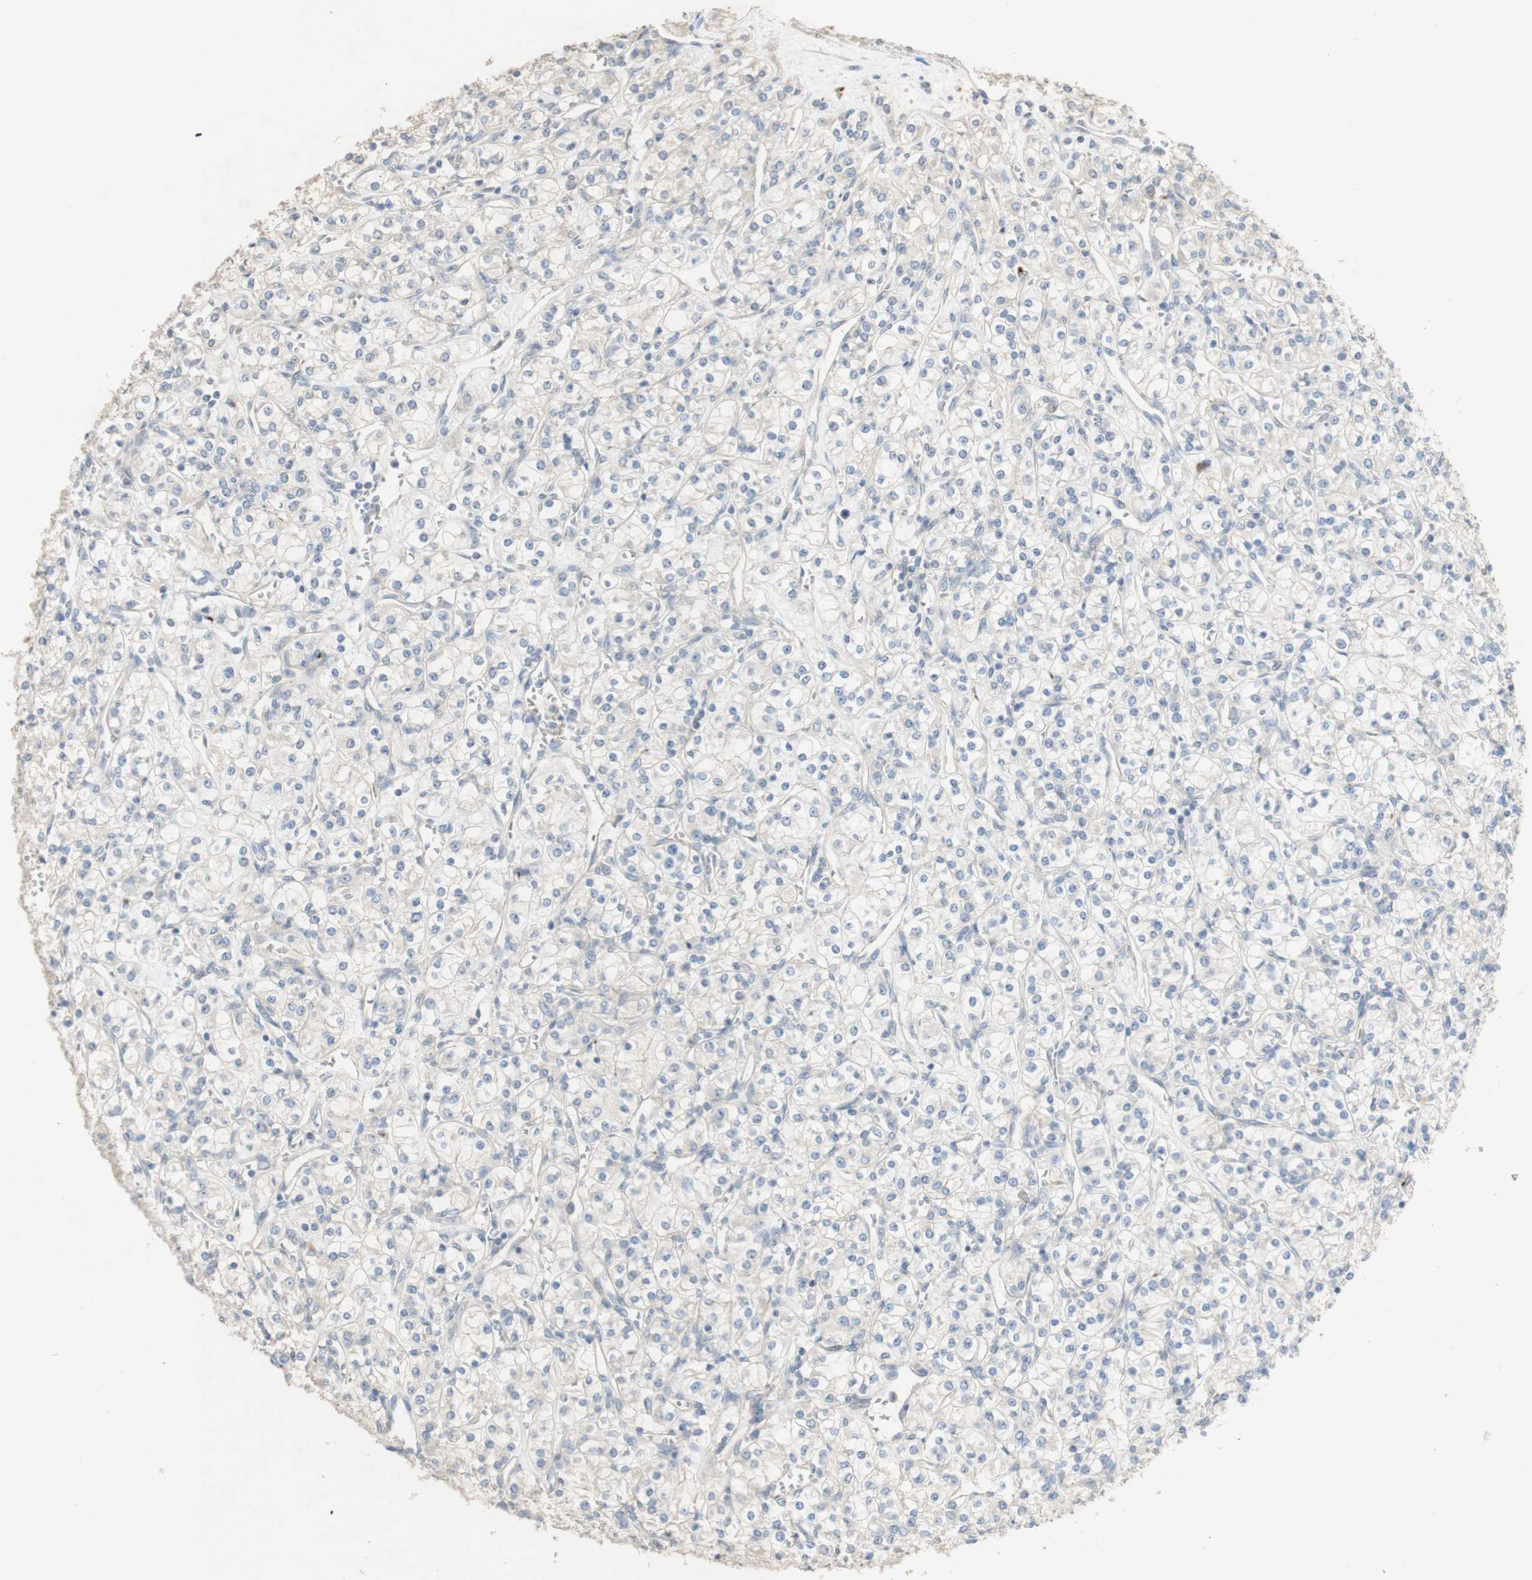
{"staining": {"intensity": "negative", "quantity": "none", "location": "none"}, "tissue": "renal cancer", "cell_type": "Tumor cells", "image_type": "cancer", "snomed": [{"axis": "morphology", "description": "Adenocarcinoma, NOS"}, {"axis": "topography", "description": "Kidney"}], "caption": "Tumor cells are negative for protein expression in human adenocarcinoma (renal).", "gene": "MANEA", "patient": {"sex": "male", "age": 77}}